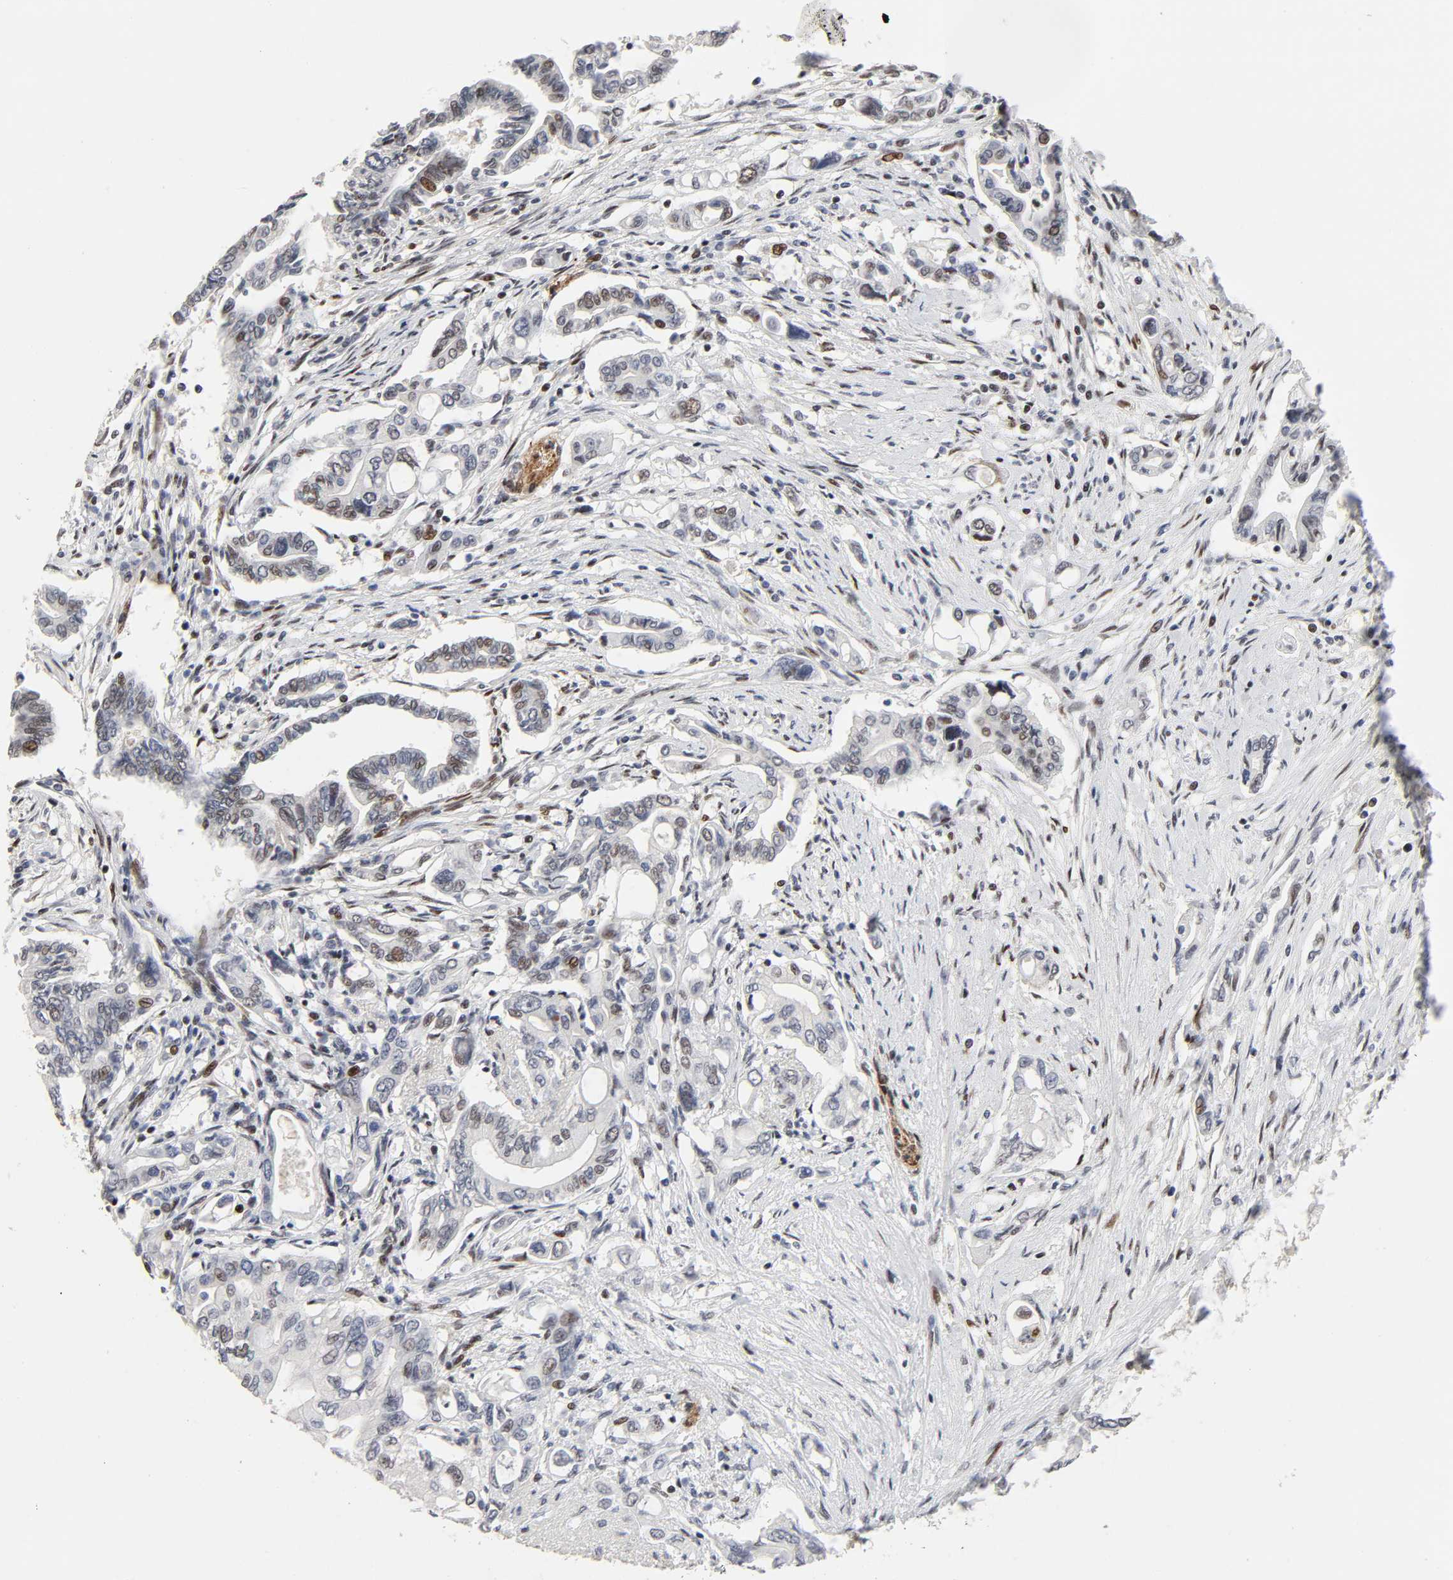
{"staining": {"intensity": "moderate", "quantity": "25%-75%", "location": "nuclear"}, "tissue": "pancreatic cancer", "cell_type": "Tumor cells", "image_type": "cancer", "snomed": [{"axis": "morphology", "description": "Adenocarcinoma, NOS"}, {"axis": "topography", "description": "Pancreas"}], "caption": "Brown immunohistochemical staining in pancreatic cancer displays moderate nuclear positivity in about 25%-75% of tumor cells.", "gene": "STK38", "patient": {"sex": "female", "age": 57}}